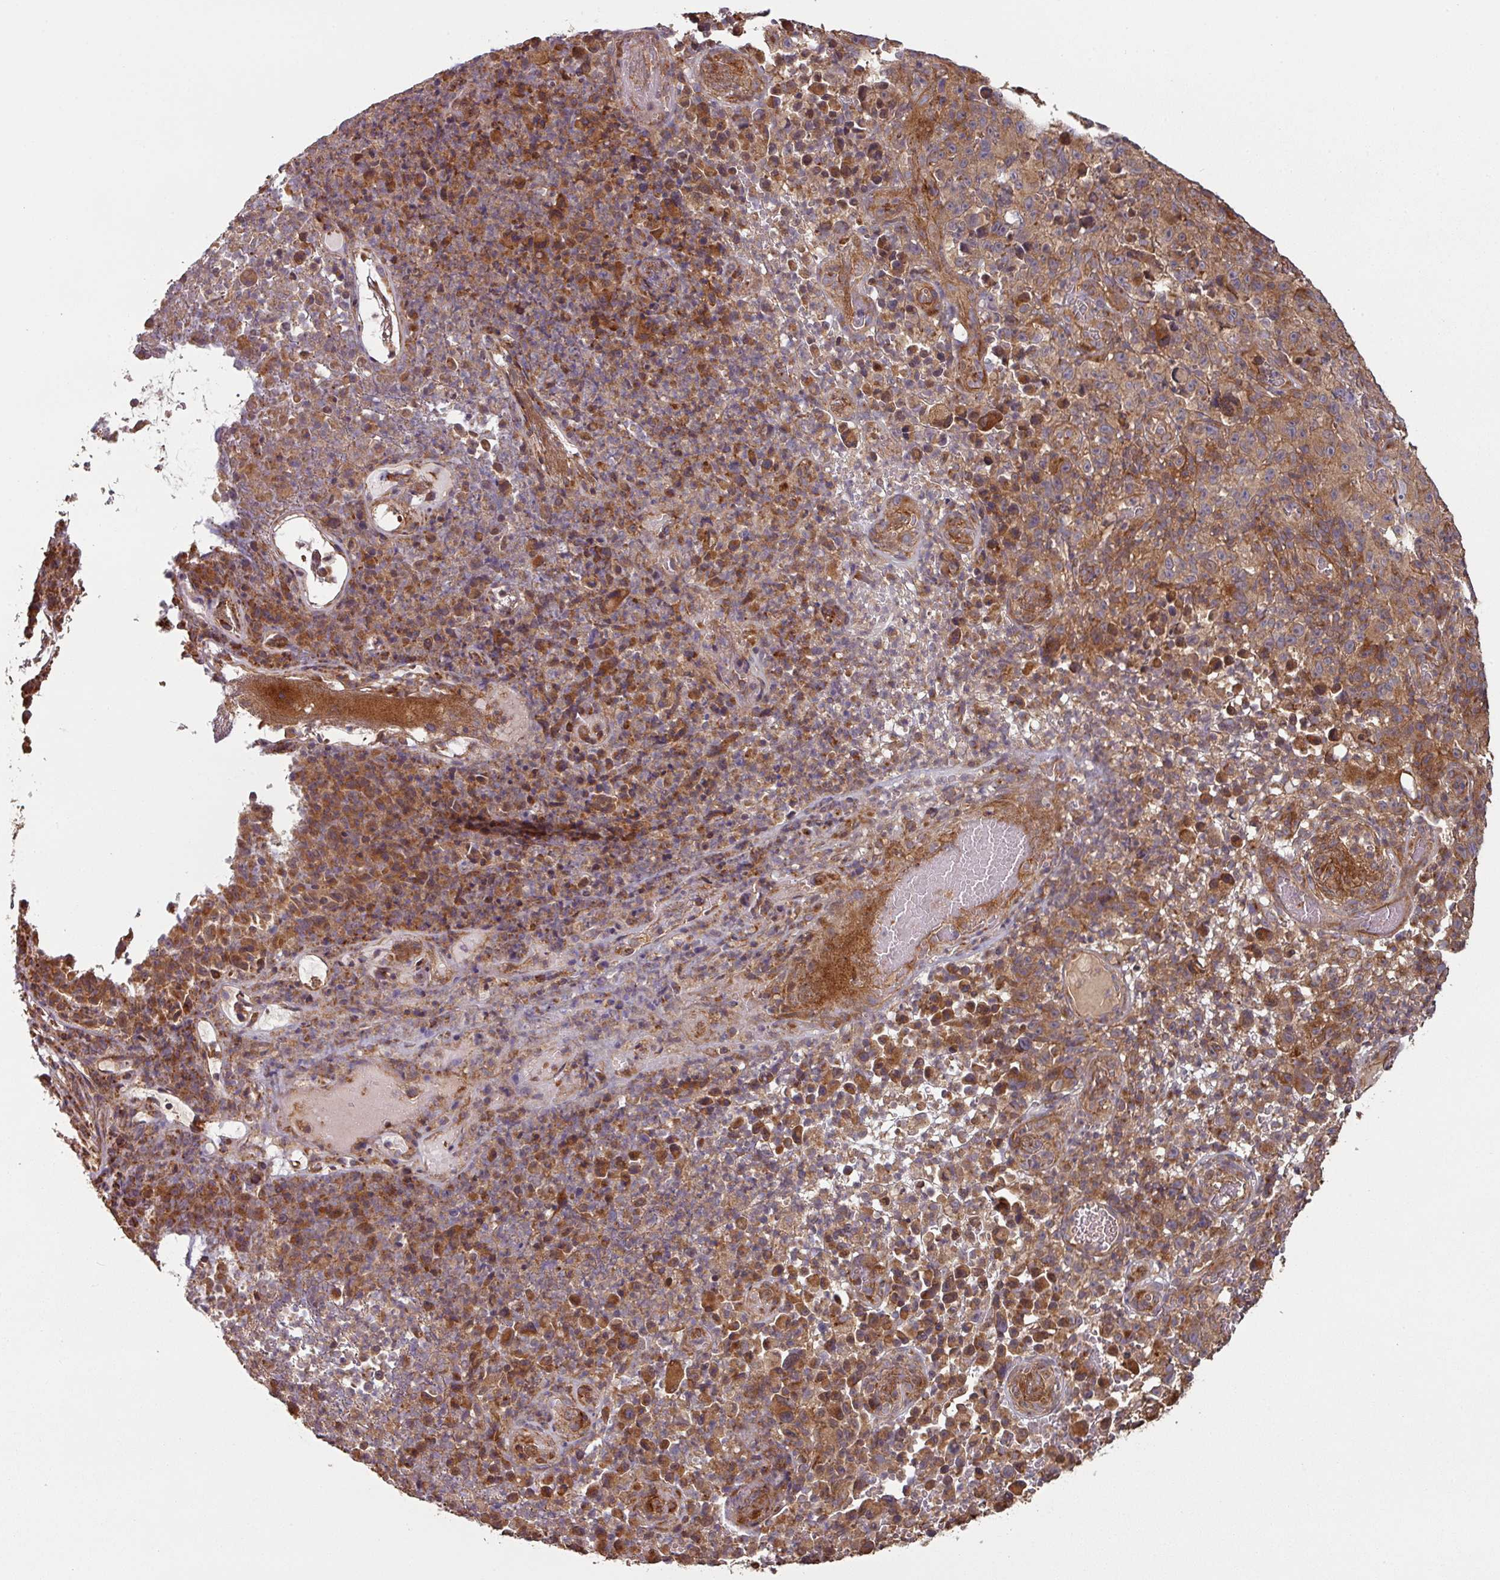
{"staining": {"intensity": "moderate", "quantity": ">75%", "location": "cytoplasmic/membranous"}, "tissue": "melanoma", "cell_type": "Tumor cells", "image_type": "cancer", "snomed": [{"axis": "morphology", "description": "Malignant melanoma, NOS"}, {"axis": "topography", "description": "Skin"}], "caption": "There is medium levels of moderate cytoplasmic/membranous positivity in tumor cells of melanoma, as demonstrated by immunohistochemical staining (brown color).", "gene": "SIK1", "patient": {"sex": "female", "age": 82}}